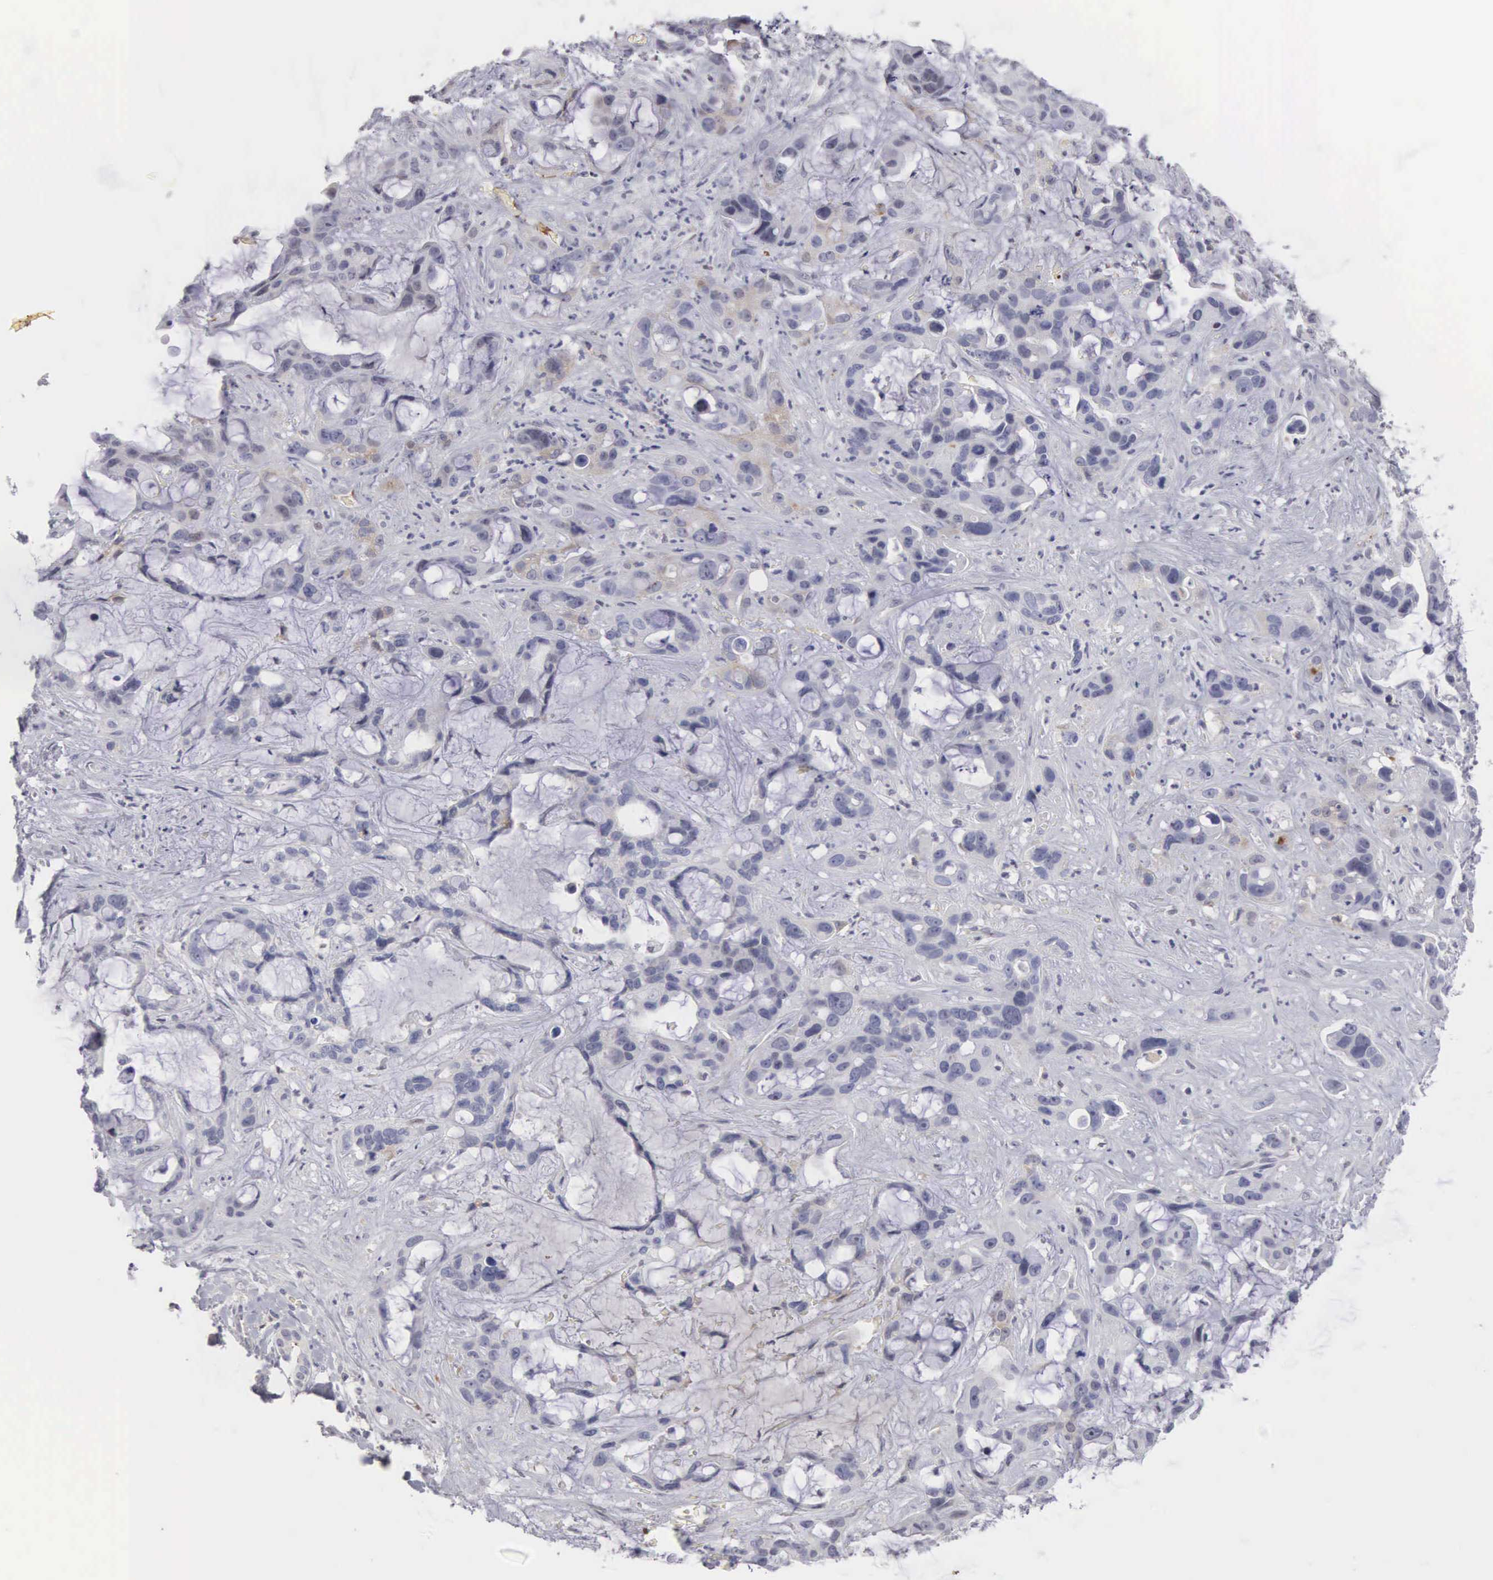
{"staining": {"intensity": "weak", "quantity": "<25%", "location": "cytoplasmic/membranous"}, "tissue": "liver cancer", "cell_type": "Tumor cells", "image_type": "cancer", "snomed": [{"axis": "morphology", "description": "Cholangiocarcinoma"}, {"axis": "topography", "description": "Liver"}], "caption": "Protein analysis of liver cholangiocarcinoma shows no significant expression in tumor cells. Nuclei are stained in blue.", "gene": "RBPJ", "patient": {"sex": "female", "age": 65}}